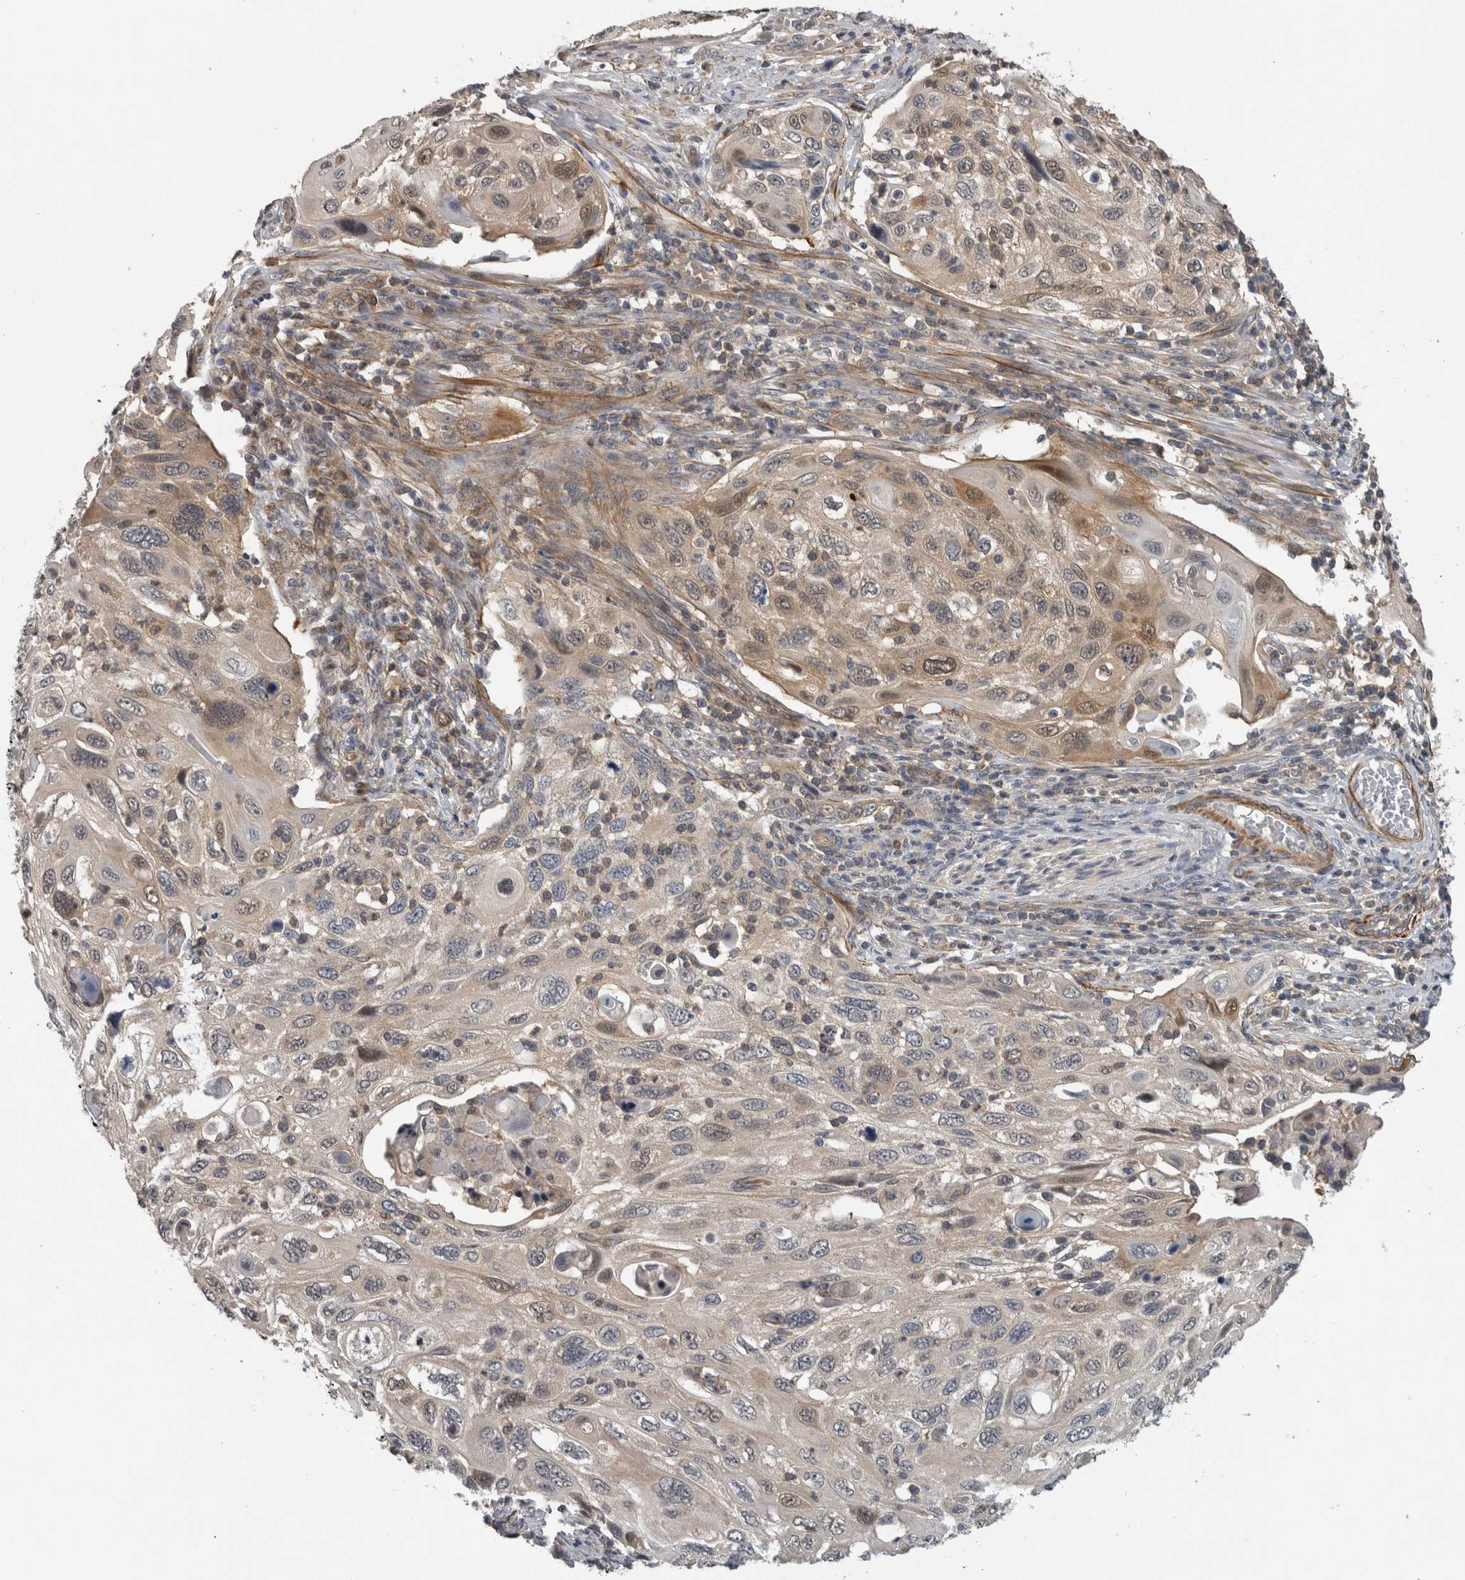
{"staining": {"intensity": "weak", "quantity": "<25%", "location": "cytoplasmic/membranous,nuclear"}, "tissue": "cervical cancer", "cell_type": "Tumor cells", "image_type": "cancer", "snomed": [{"axis": "morphology", "description": "Squamous cell carcinoma, NOS"}, {"axis": "topography", "description": "Cervix"}], "caption": "This is an immunohistochemistry (IHC) image of cervical cancer (squamous cell carcinoma). There is no positivity in tumor cells.", "gene": "NAPRT", "patient": {"sex": "female", "age": 70}}